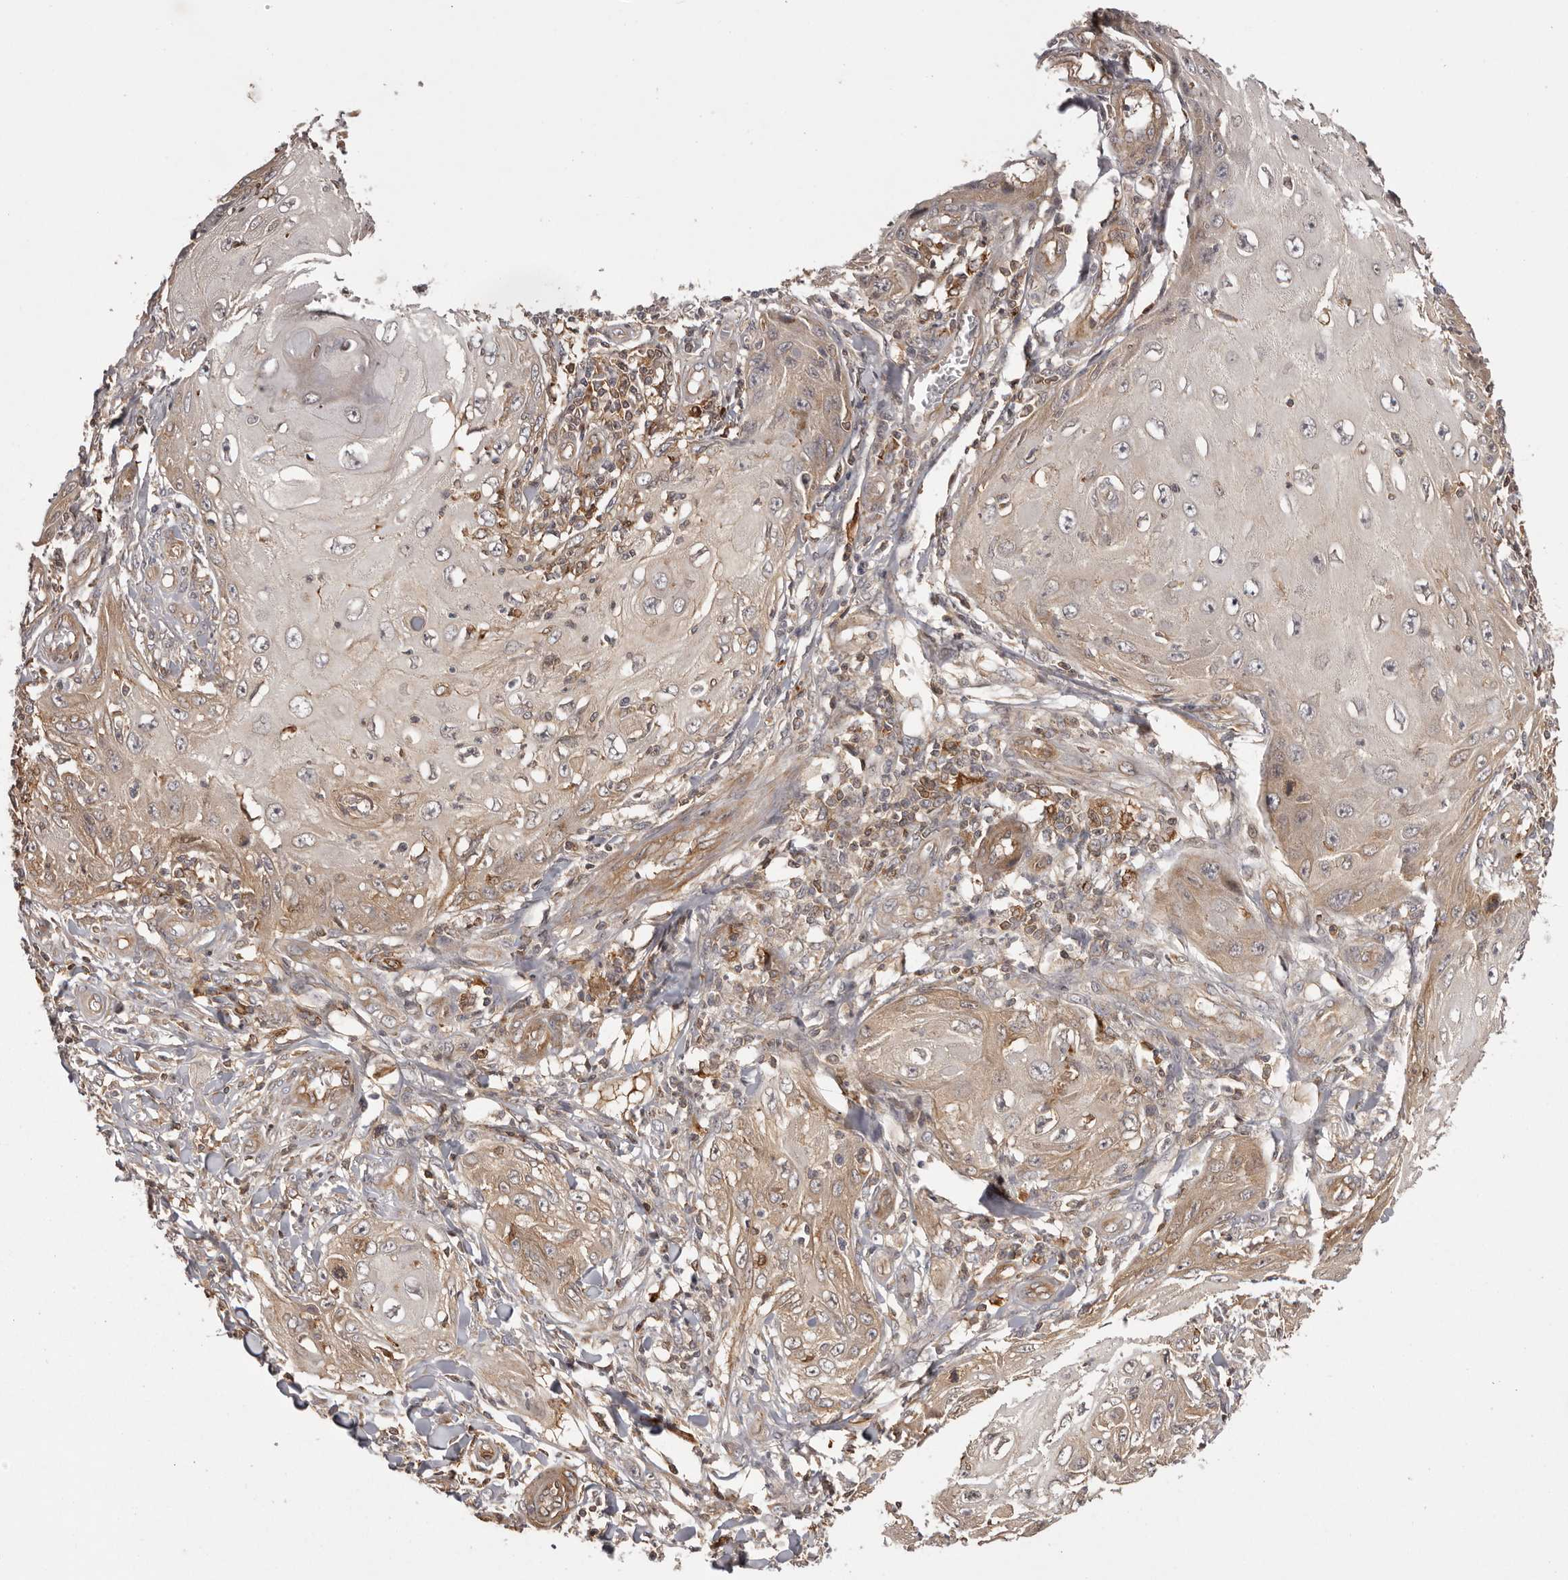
{"staining": {"intensity": "weak", "quantity": "<25%", "location": "cytoplasmic/membranous"}, "tissue": "skin cancer", "cell_type": "Tumor cells", "image_type": "cancer", "snomed": [{"axis": "morphology", "description": "Squamous cell carcinoma, NOS"}, {"axis": "topography", "description": "Skin"}], "caption": "An IHC histopathology image of squamous cell carcinoma (skin) is shown. There is no staining in tumor cells of squamous cell carcinoma (skin).", "gene": "NFKBIA", "patient": {"sex": "female", "age": 73}}